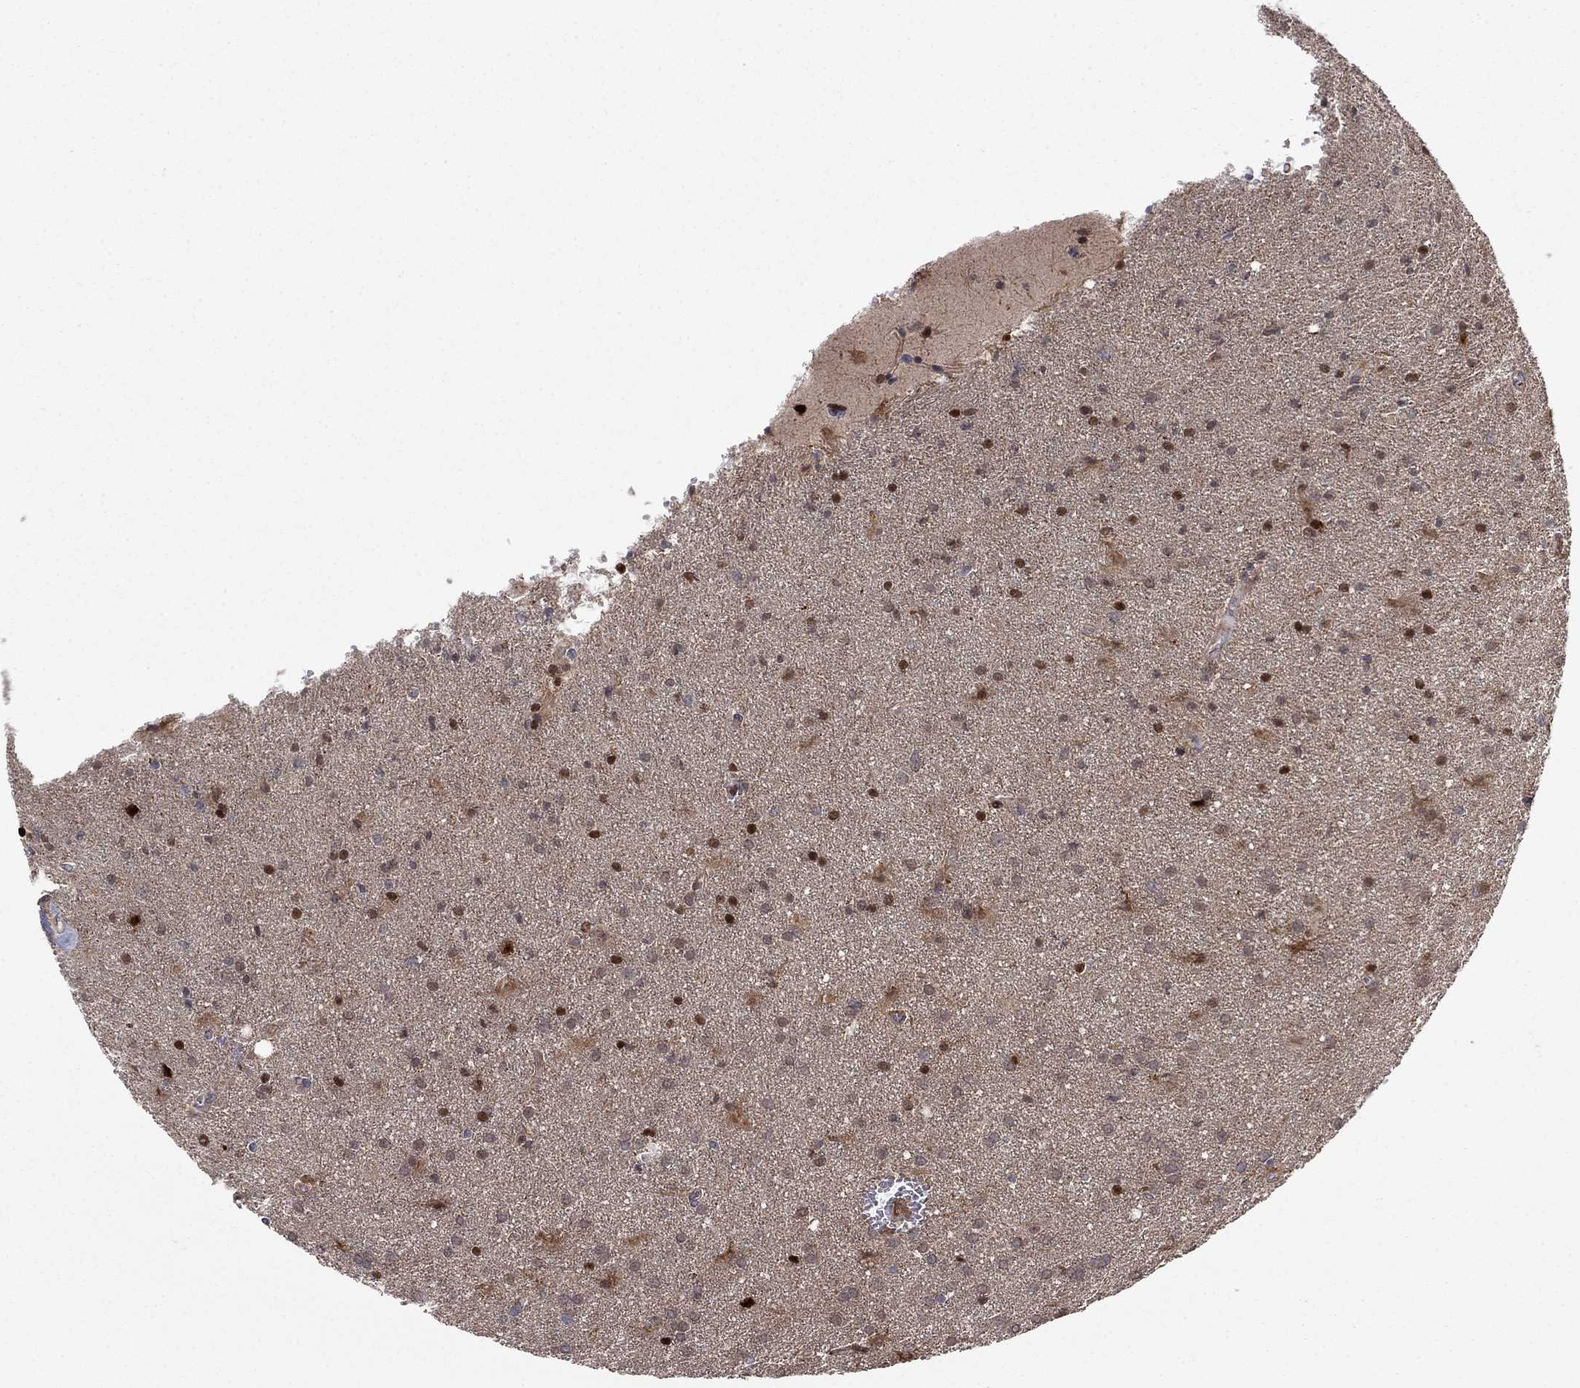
{"staining": {"intensity": "strong", "quantity": "<25%", "location": "nuclear"}, "tissue": "glioma", "cell_type": "Tumor cells", "image_type": "cancer", "snomed": [{"axis": "morphology", "description": "Glioma, malignant, Low grade"}, {"axis": "topography", "description": "Brain"}], "caption": "Protein staining by IHC demonstrates strong nuclear positivity in about <25% of tumor cells in low-grade glioma (malignant). (IHC, brightfield microscopy, high magnification).", "gene": "BCL11A", "patient": {"sex": "male", "age": 58}}